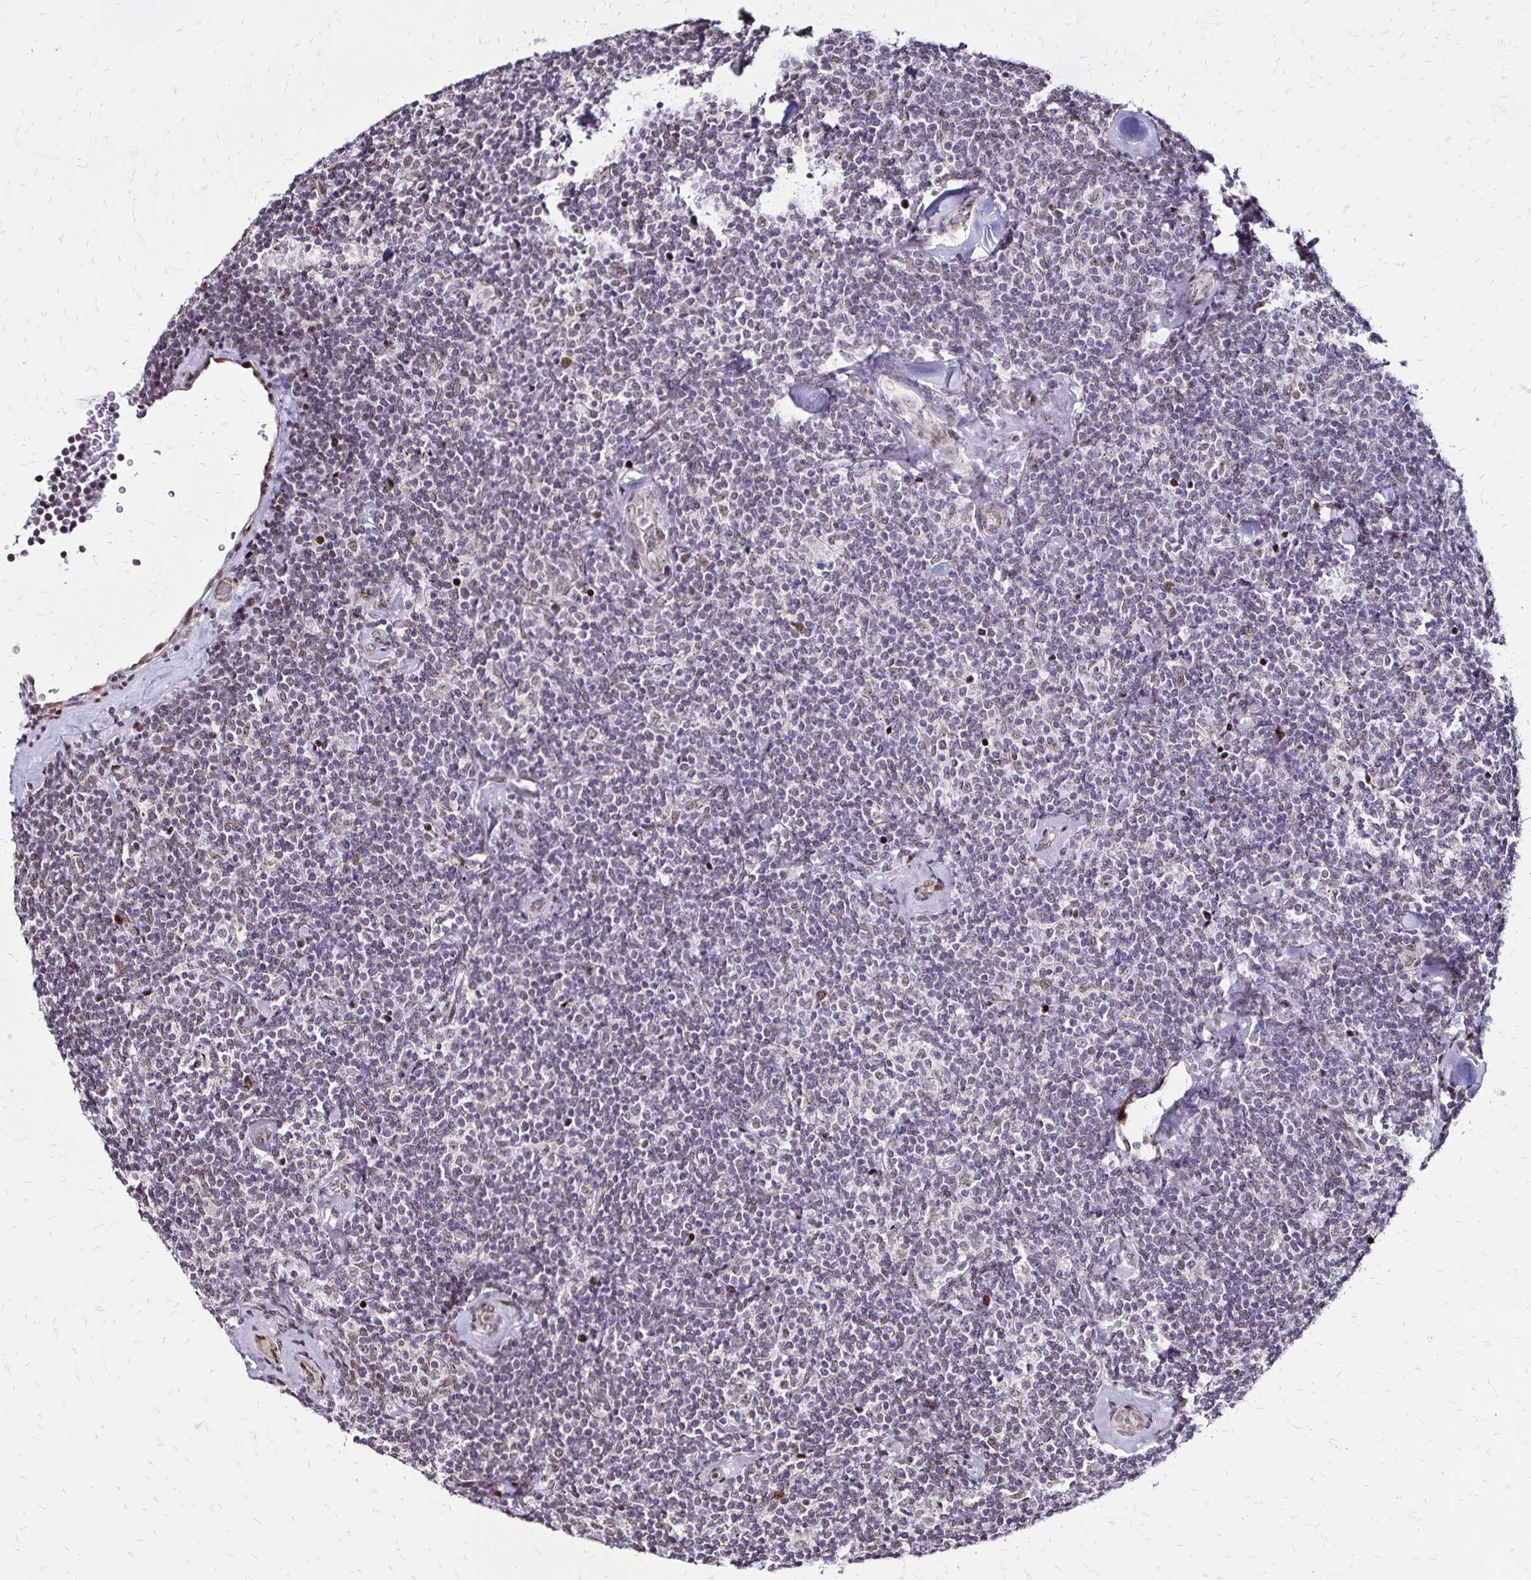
{"staining": {"intensity": "negative", "quantity": "none", "location": "none"}, "tissue": "lymphoma", "cell_type": "Tumor cells", "image_type": "cancer", "snomed": [{"axis": "morphology", "description": "Malignant lymphoma, non-Hodgkin's type, Low grade"}, {"axis": "topography", "description": "Lymph node"}], "caption": "High power microscopy photomicrograph of an IHC micrograph of malignant lymphoma, non-Hodgkin's type (low-grade), revealing no significant staining in tumor cells.", "gene": "TOB1", "patient": {"sex": "female", "age": 56}}